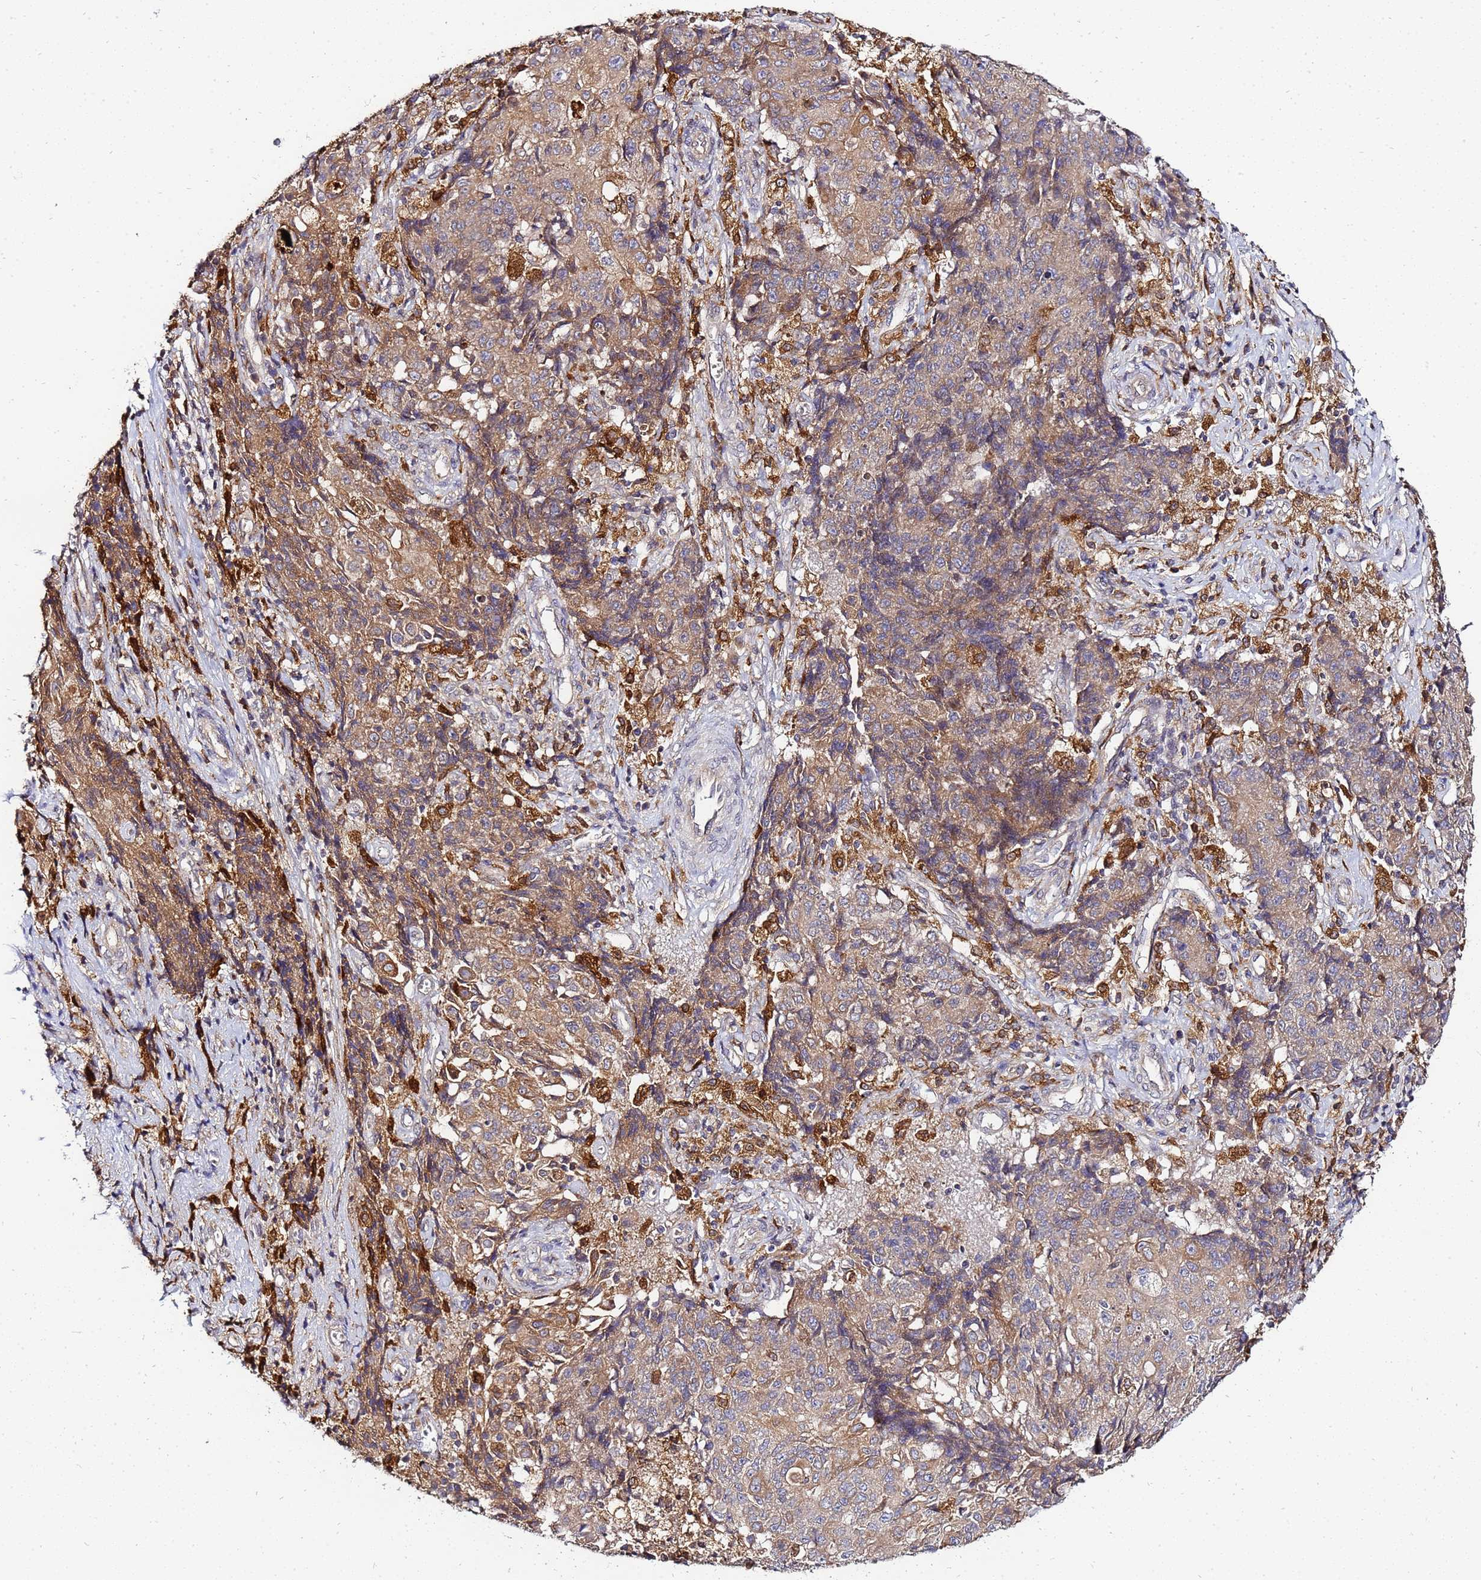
{"staining": {"intensity": "moderate", "quantity": ">75%", "location": "cytoplasmic/membranous"}, "tissue": "ovarian cancer", "cell_type": "Tumor cells", "image_type": "cancer", "snomed": [{"axis": "morphology", "description": "Carcinoma, endometroid"}, {"axis": "topography", "description": "Ovary"}], "caption": "High-power microscopy captured an IHC photomicrograph of ovarian endometroid carcinoma, revealing moderate cytoplasmic/membranous positivity in about >75% of tumor cells. (DAB IHC with brightfield microscopy, high magnification).", "gene": "ADPGK", "patient": {"sex": "female", "age": 42}}